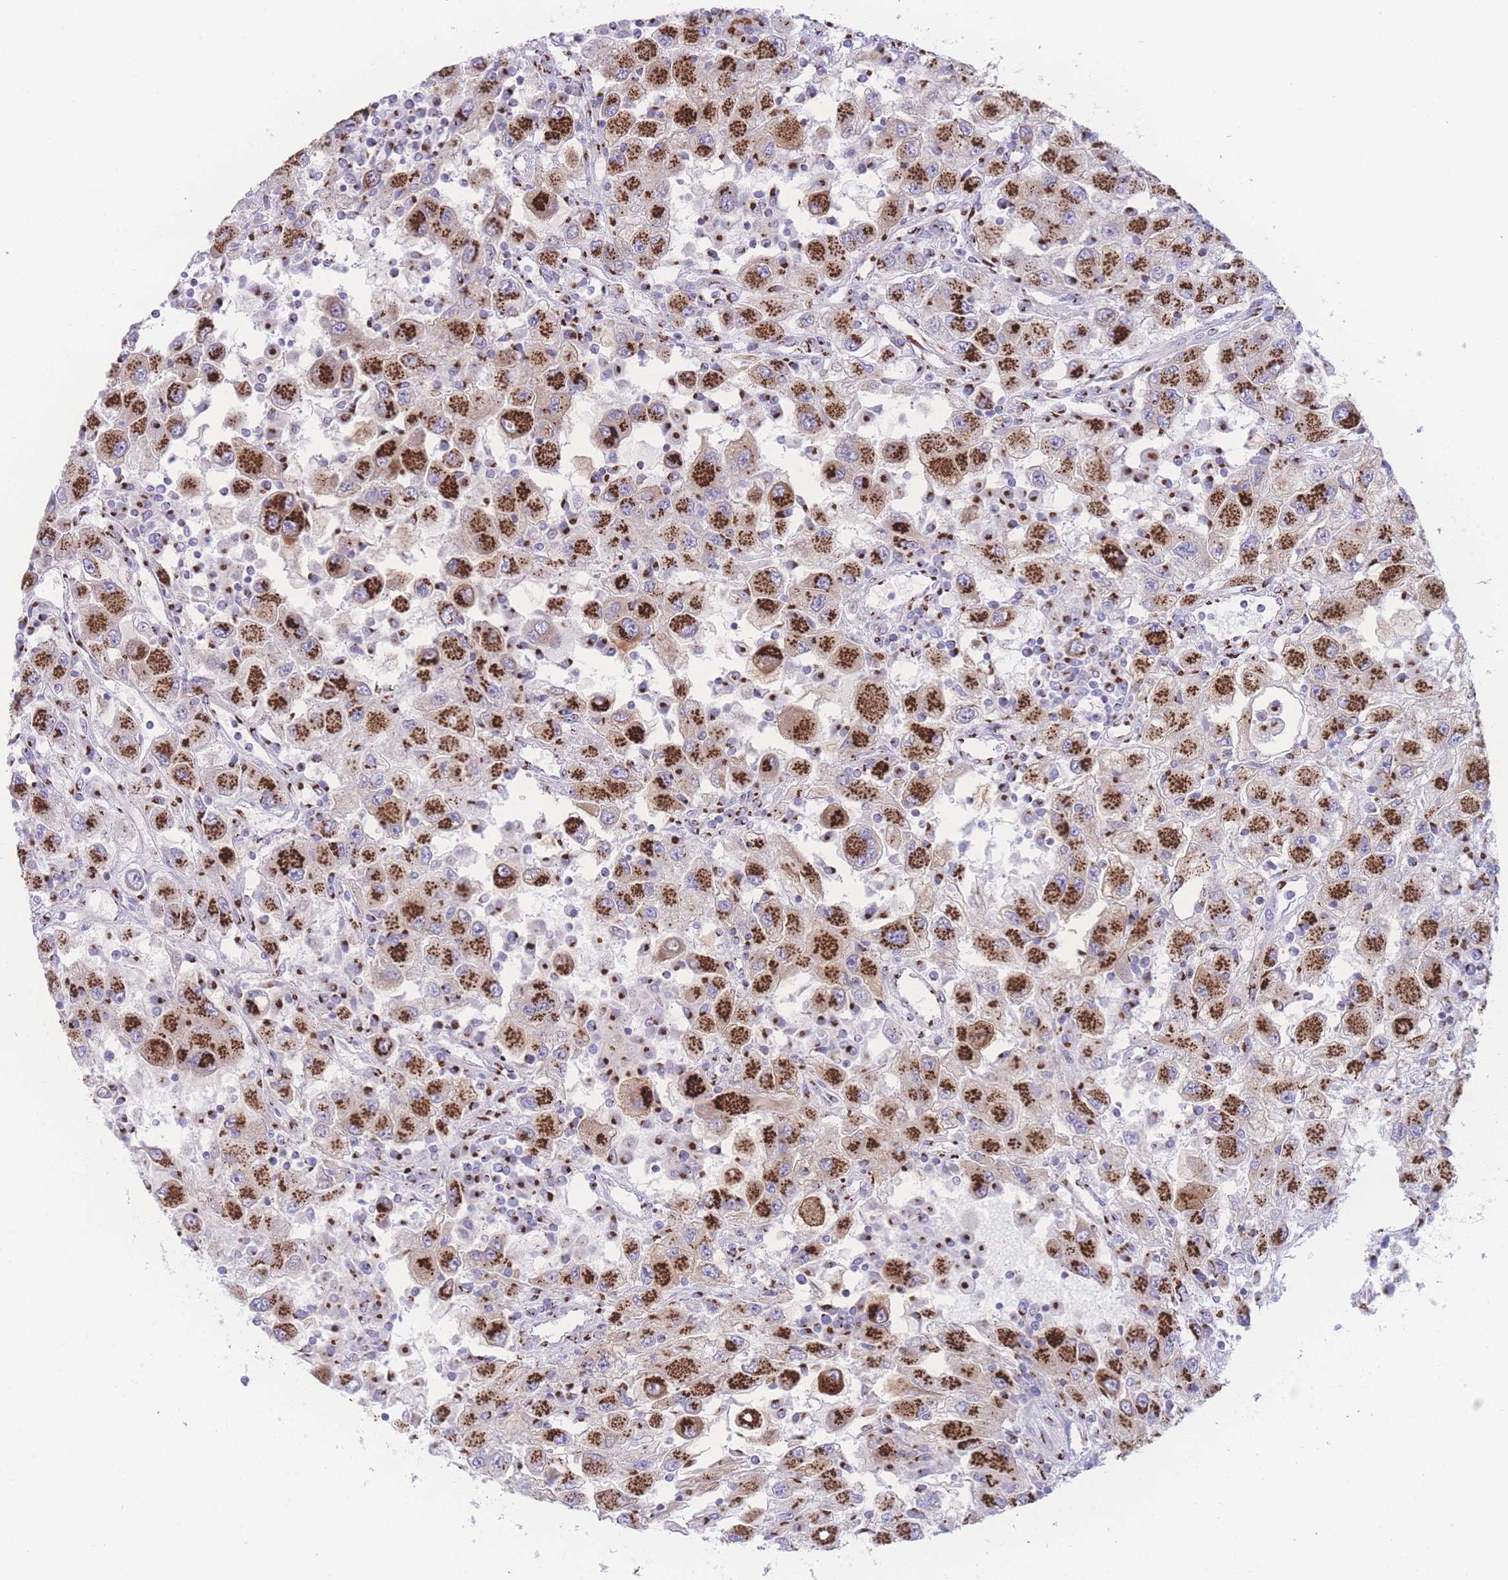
{"staining": {"intensity": "strong", "quantity": ">75%", "location": "cytoplasmic/membranous"}, "tissue": "renal cancer", "cell_type": "Tumor cells", "image_type": "cancer", "snomed": [{"axis": "morphology", "description": "Adenocarcinoma, NOS"}, {"axis": "topography", "description": "Kidney"}], "caption": "Strong cytoplasmic/membranous staining for a protein is seen in approximately >75% of tumor cells of renal adenocarcinoma using immunohistochemistry.", "gene": "GOLM2", "patient": {"sex": "female", "age": 67}}